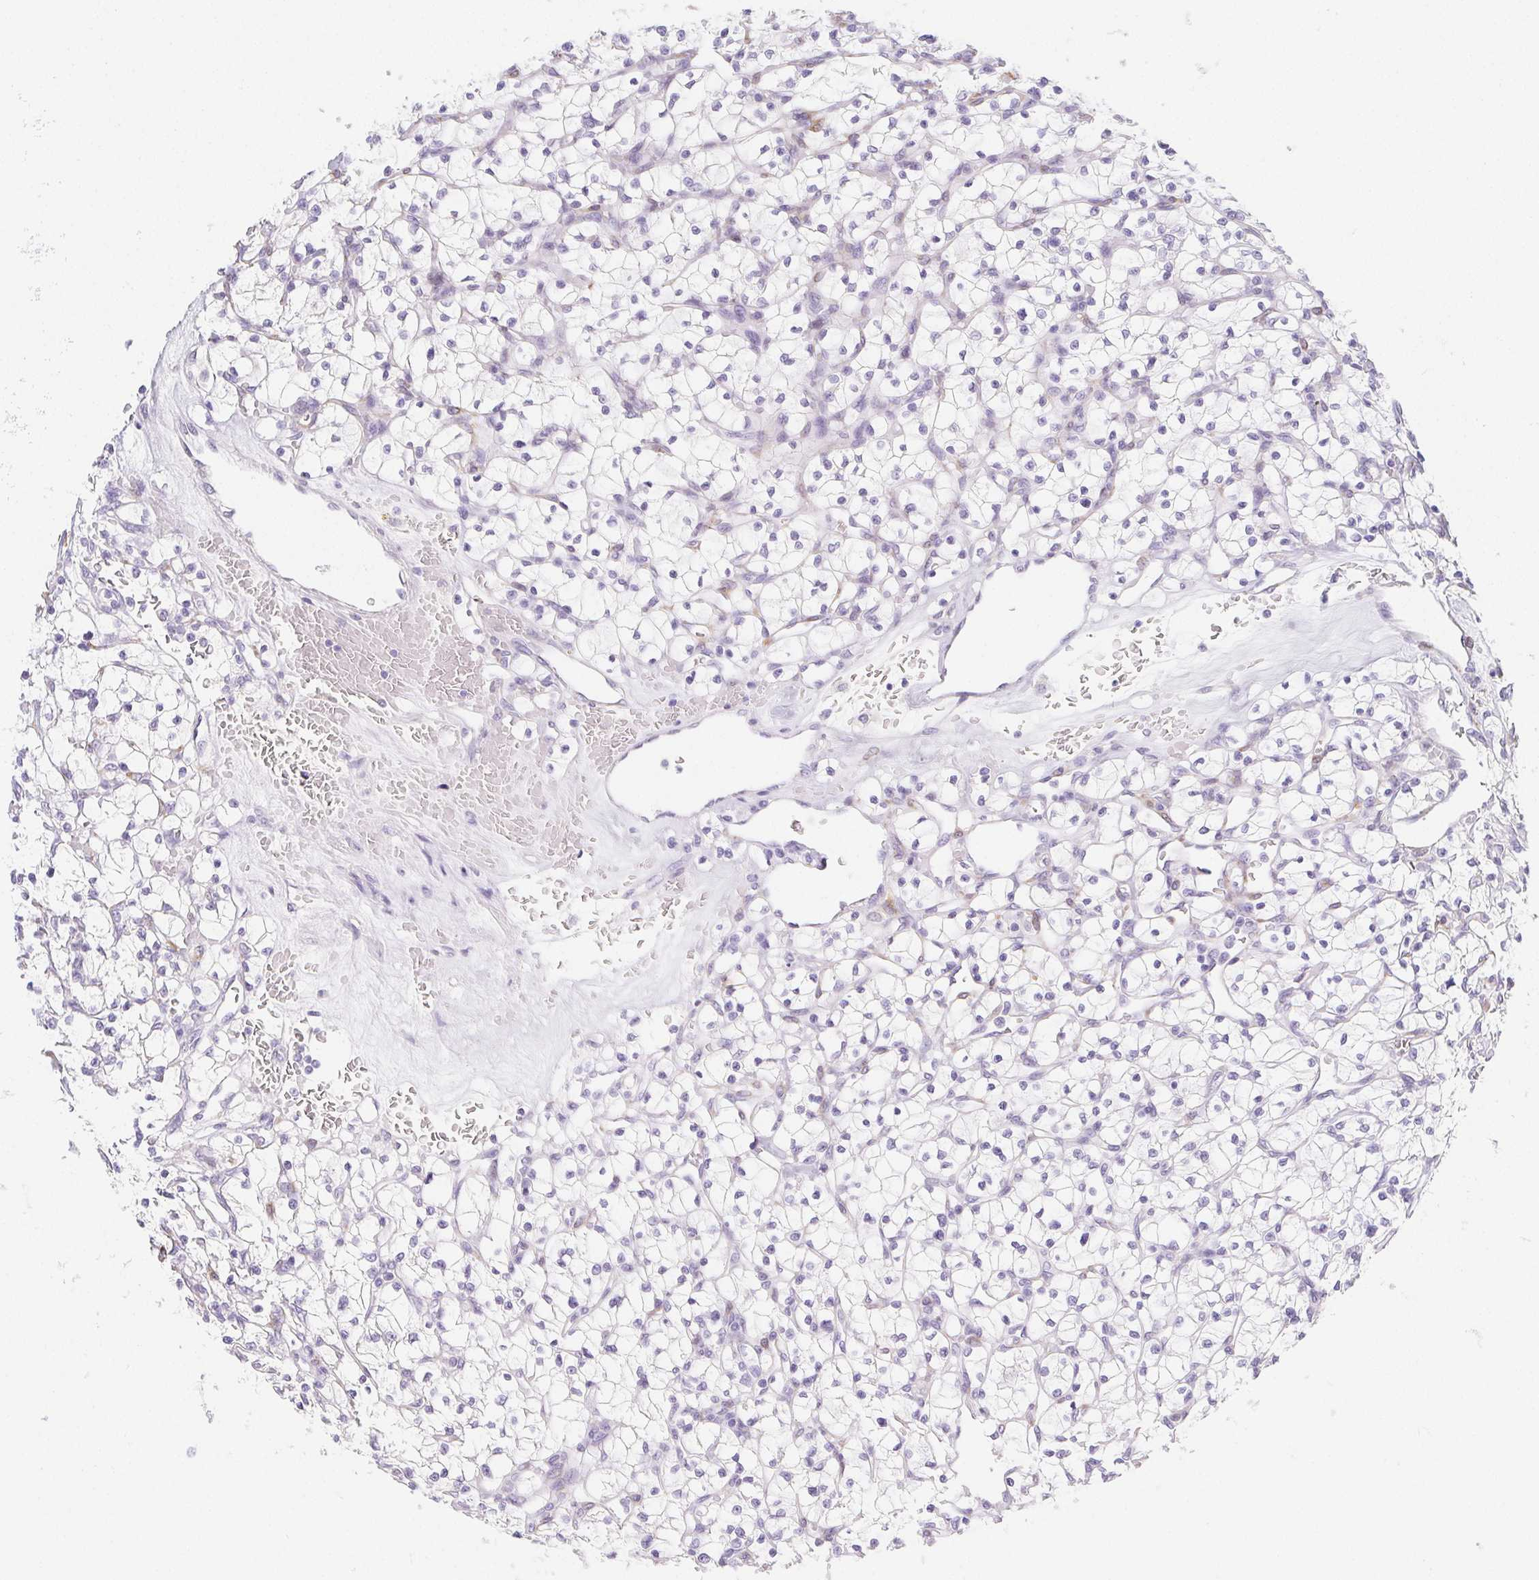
{"staining": {"intensity": "negative", "quantity": "none", "location": "none"}, "tissue": "renal cancer", "cell_type": "Tumor cells", "image_type": "cancer", "snomed": [{"axis": "morphology", "description": "Adenocarcinoma, NOS"}, {"axis": "topography", "description": "Kidney"}], "caption": "Tumor cells are negative for brown protein staining in renal adenocarcinoma.", "gene": "HRC", "patient": {"sex": "female", "age": 64}}